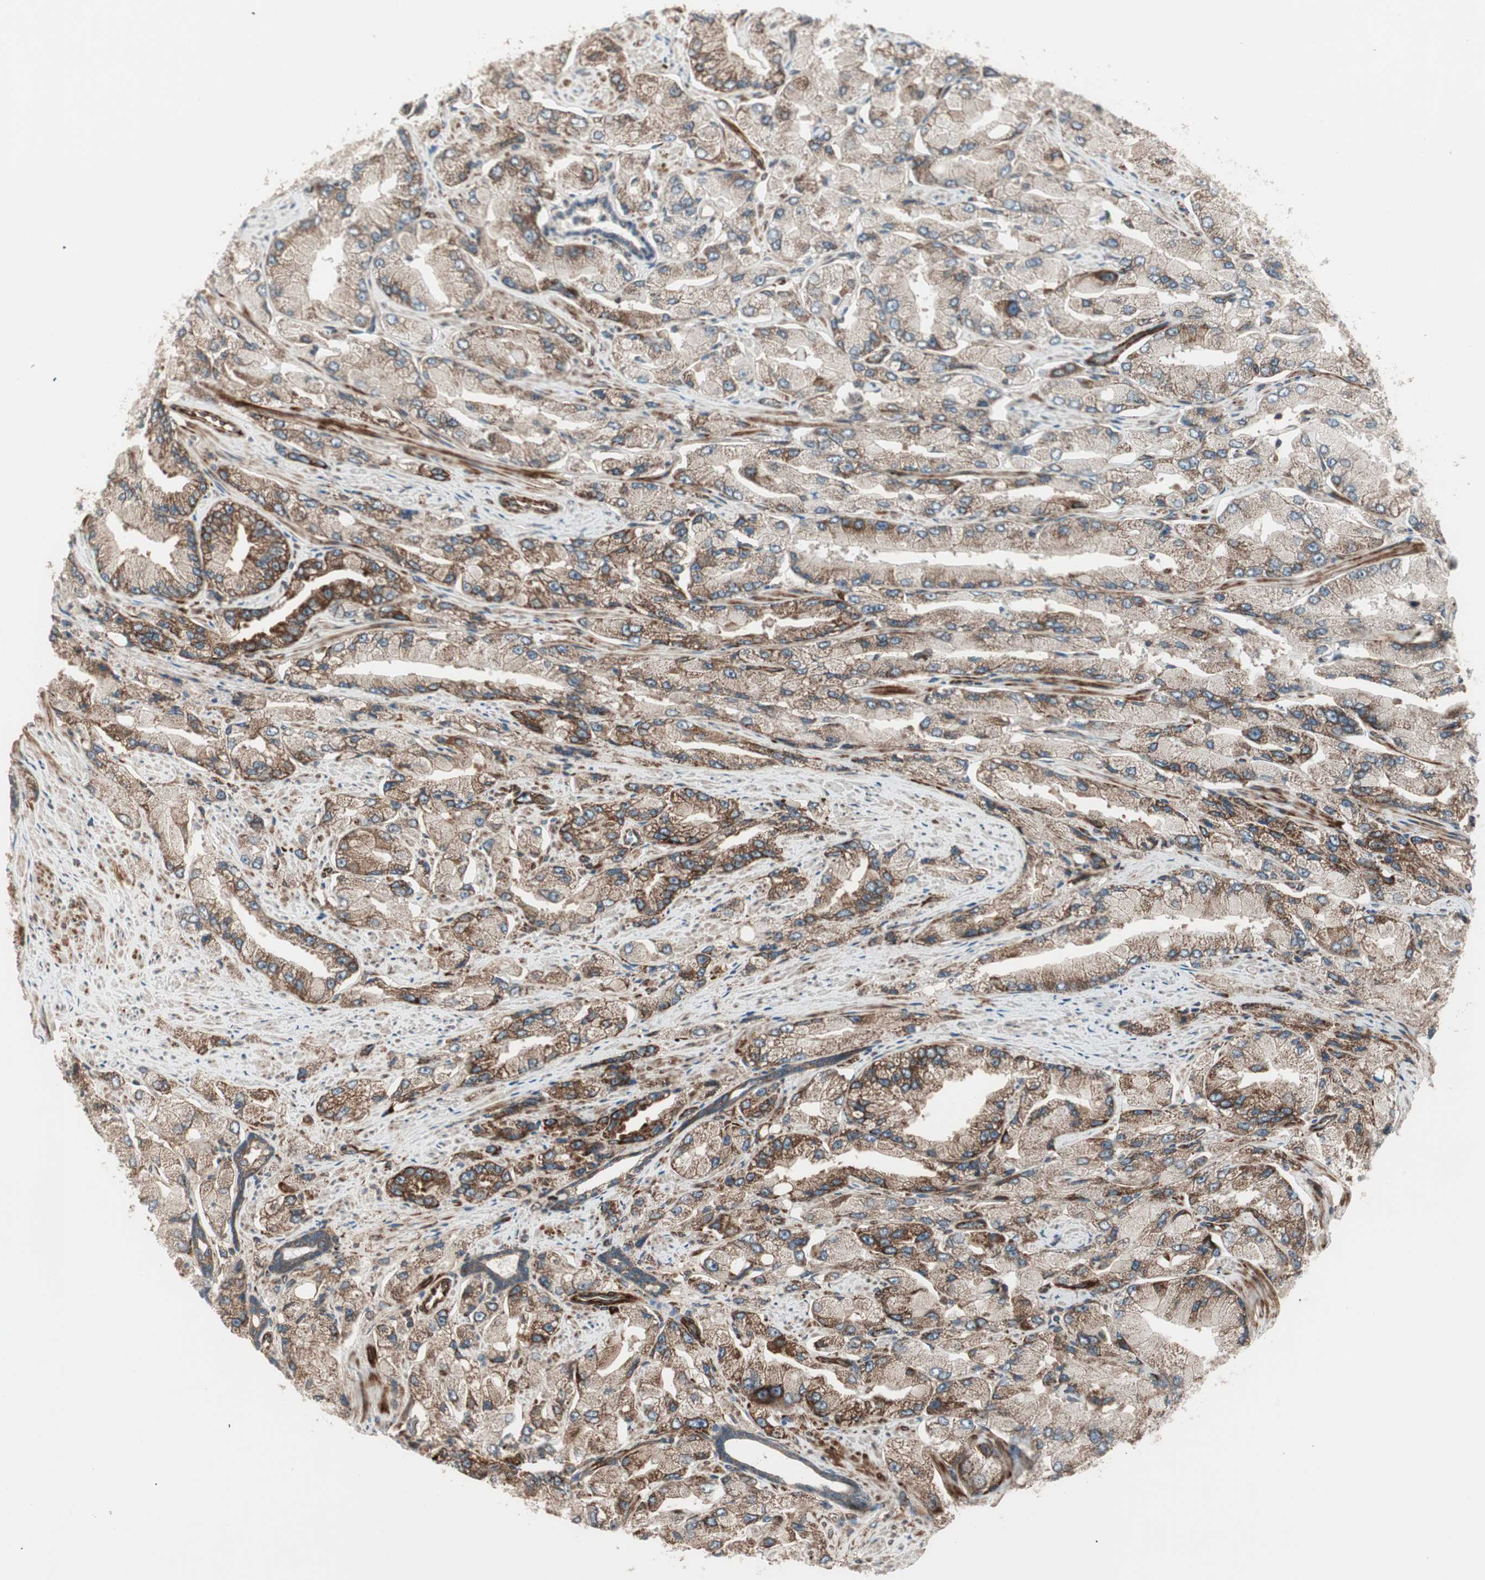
{"staining": {"intensity": "moderate", "quantity": ">75%", "location": "cytoplasmic/membranous"}, "tissue": "prostate cancer", "cell_type": "Tumor cells", "image_type": "cancer", "snomed": [{"axis": "morphology", "description": "Adenocarcinoma, High grade"}, {"axis": "topography", "description": "Prostate"}], "caption": "A brown stain shows moderate cytoplasmic/membranous positivity of a protein in prostate cancer tumor cells.", "gene": "PPP2R5E", "patient": {"sex": "male", "age": 58}}